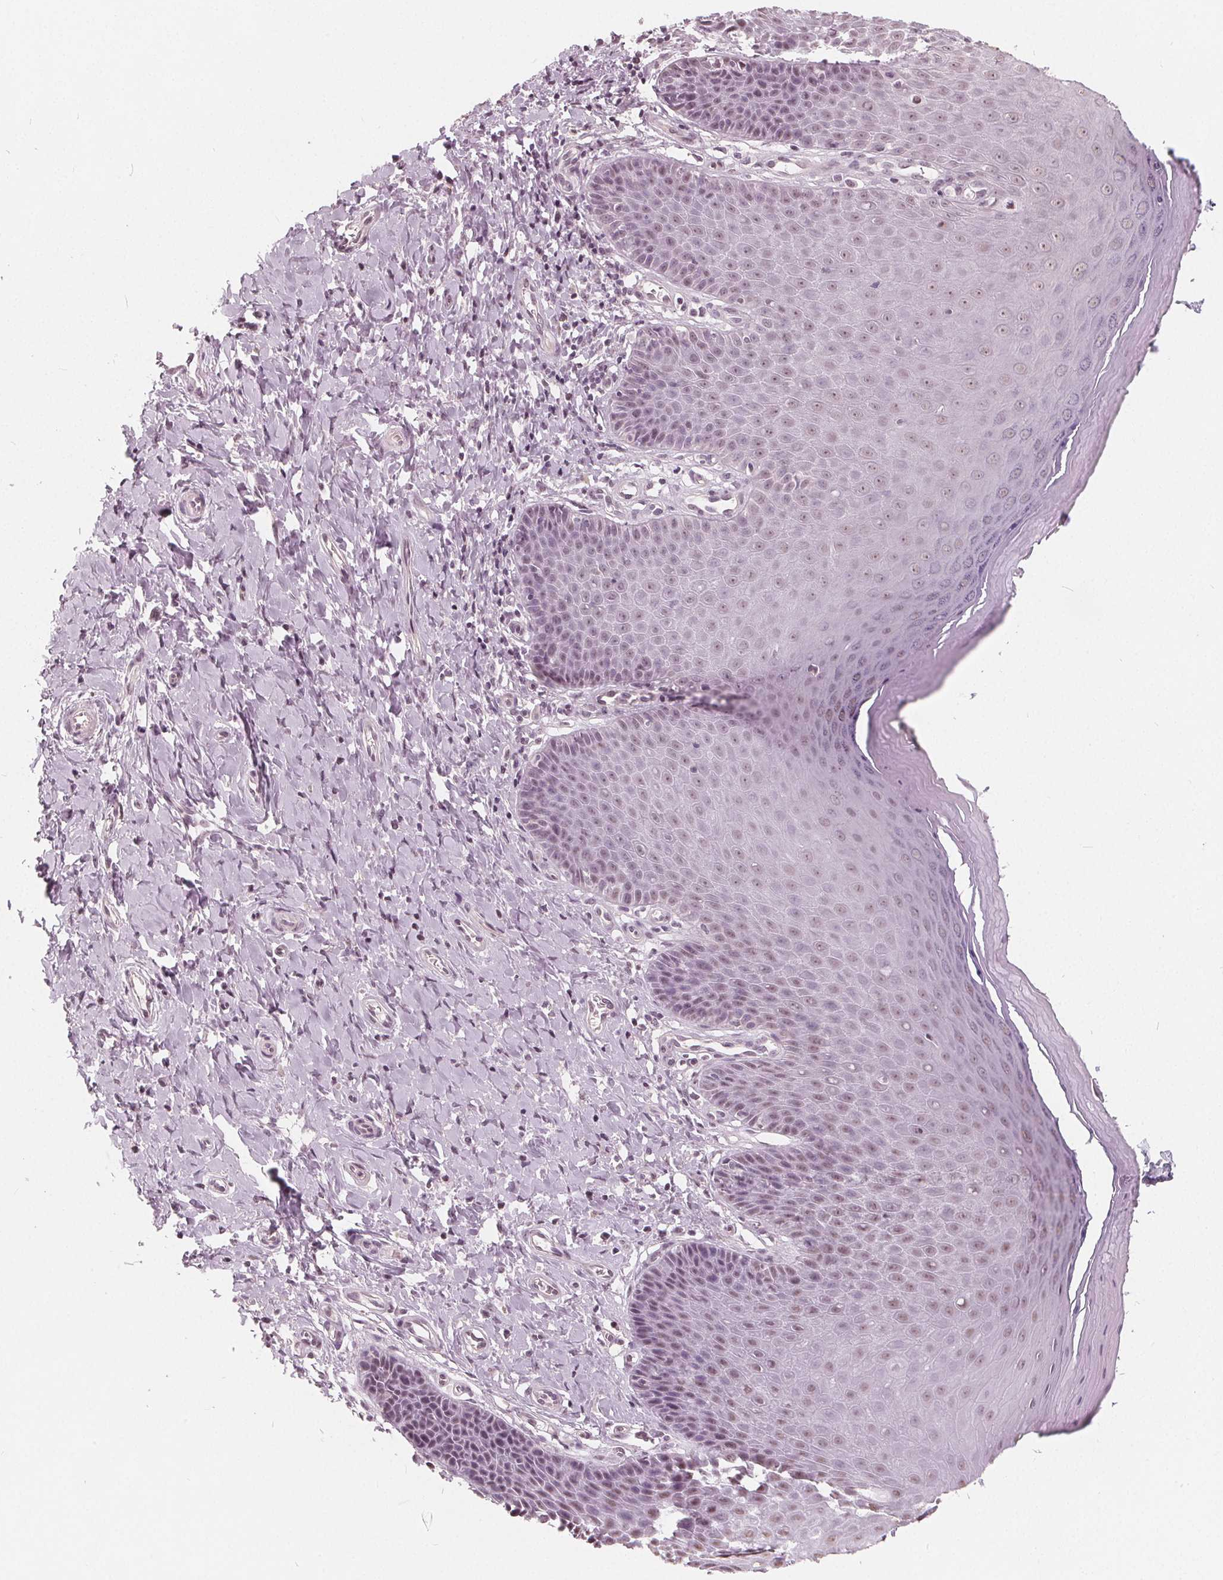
{"staining": {"intensity": "weak", "quantity": "25%-75%", "location": "nuclear"}, "tissue": "vagina", "cell_type": "Squamous epithelial cells", "image_type": "normal", "snomed": [{"axis": "morphology", "description": "Normal tissue, NOS"}, {"axis": "topography", "description": "Vagina"}], "caption": "IHC staining of normal vagina, which reveals low levels of weak nuclear staining in about 25%-75% of squamous epithelial cells indicating weak nuclear protein positivity. The staining was performed using DAB (brown) for protein detection and nuclei were counterstained in hematoxylin (blue).", "gene": "NUP210L", "patient": {"sex": "female", "age": 83}}